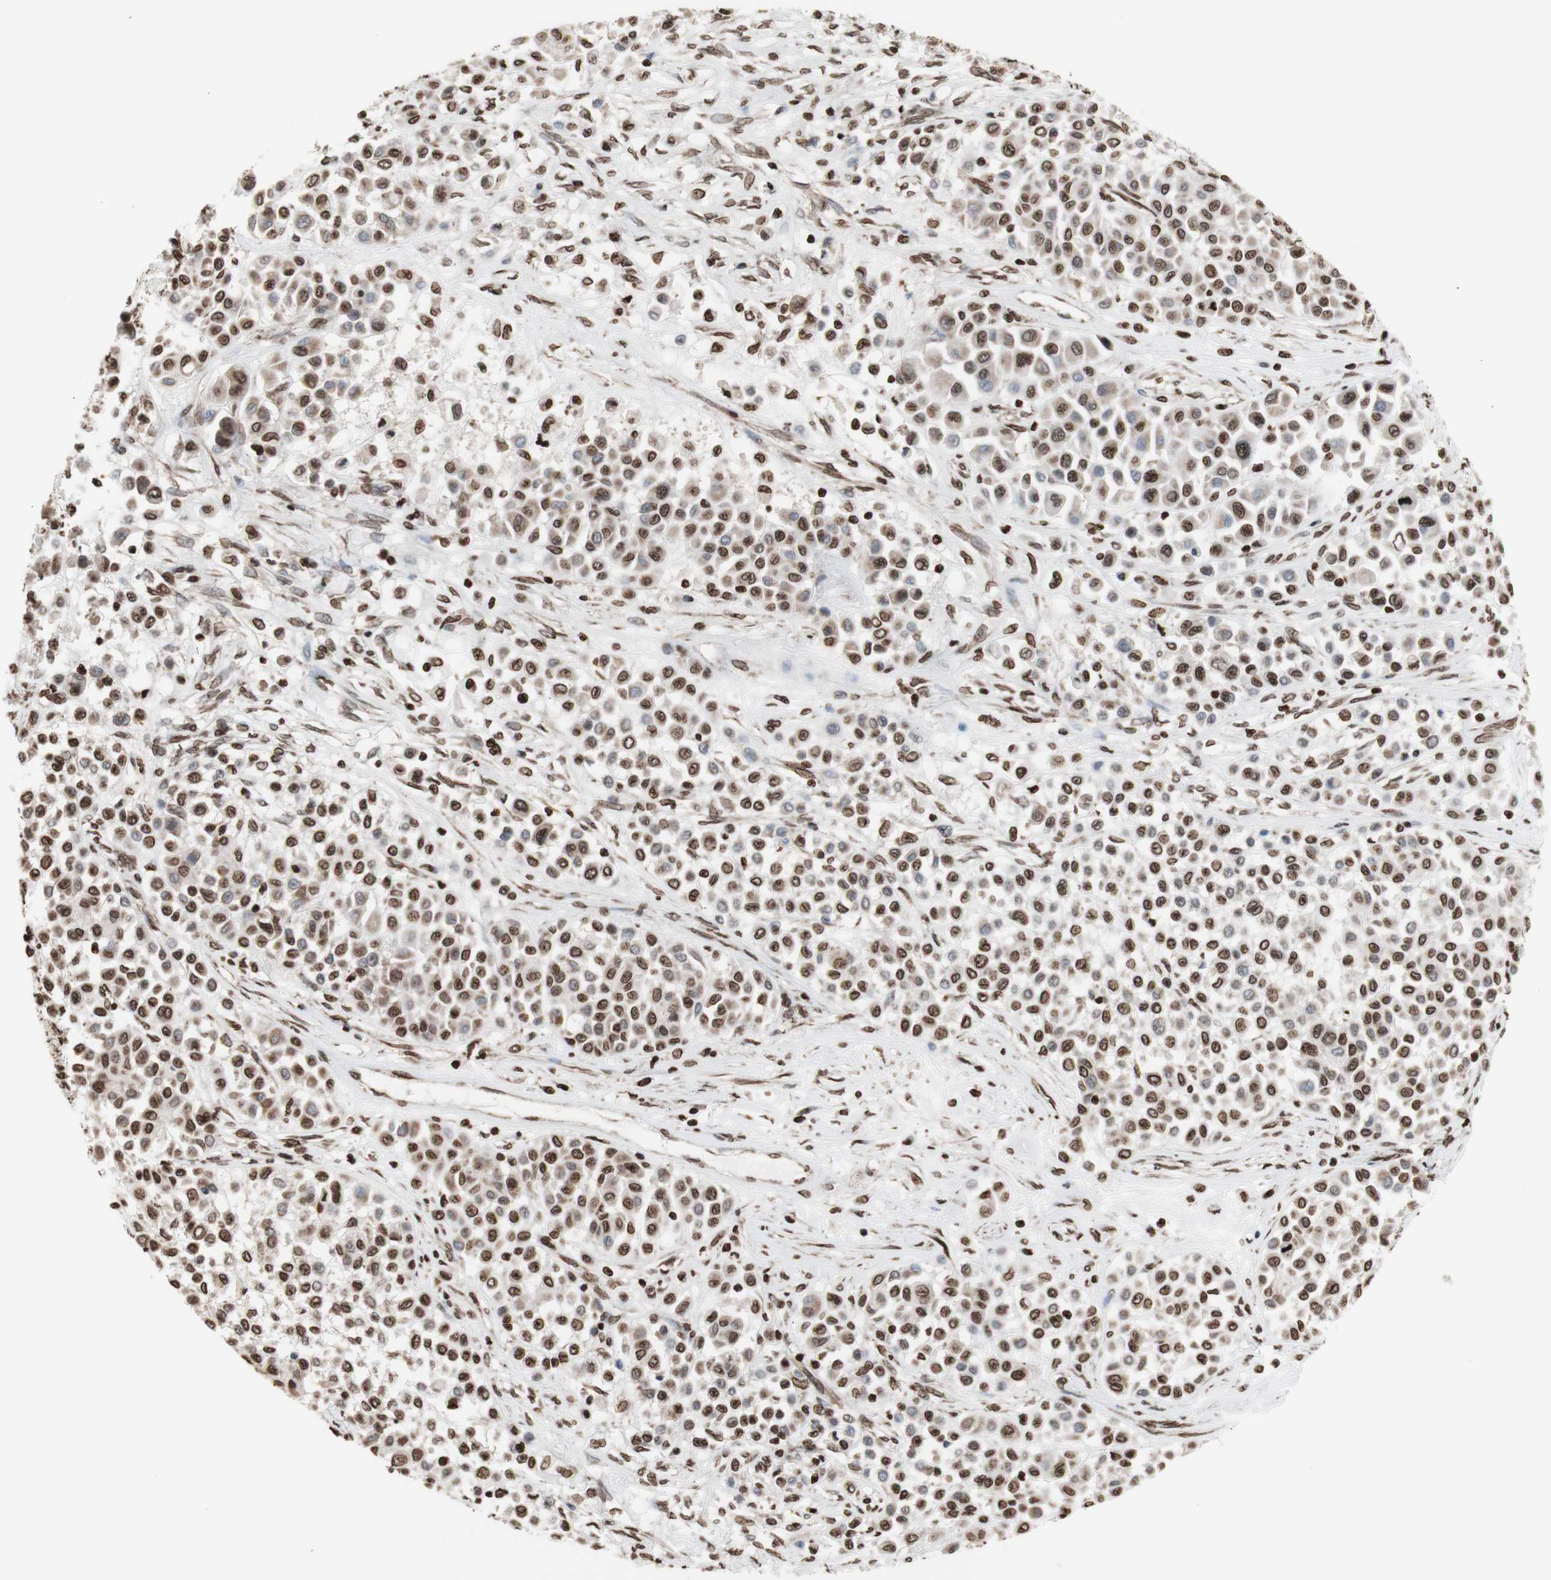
{"staining": {"intensity": "moderate", "quantity": ">75%", "location": "cytoplasmic/membranous,nuclear"}, "tissue": "melanoma", "cell_type": "Tumor cells", "image_type": "cancer", "snomed": [{"axis": "morphology", "description": "Malignant melanoma, Metastatic site"}, {"axis": "topography", "description": "Soft tissue"}], "caption": "Melanoma was stained to show a protein in brown. There is medium levels of moderate cytoplasmic/membranous and nuclear positivity in about >75% of tumor cells.", "gene": "SNAI2", "patient": {"sex": "male", "age": 41}}